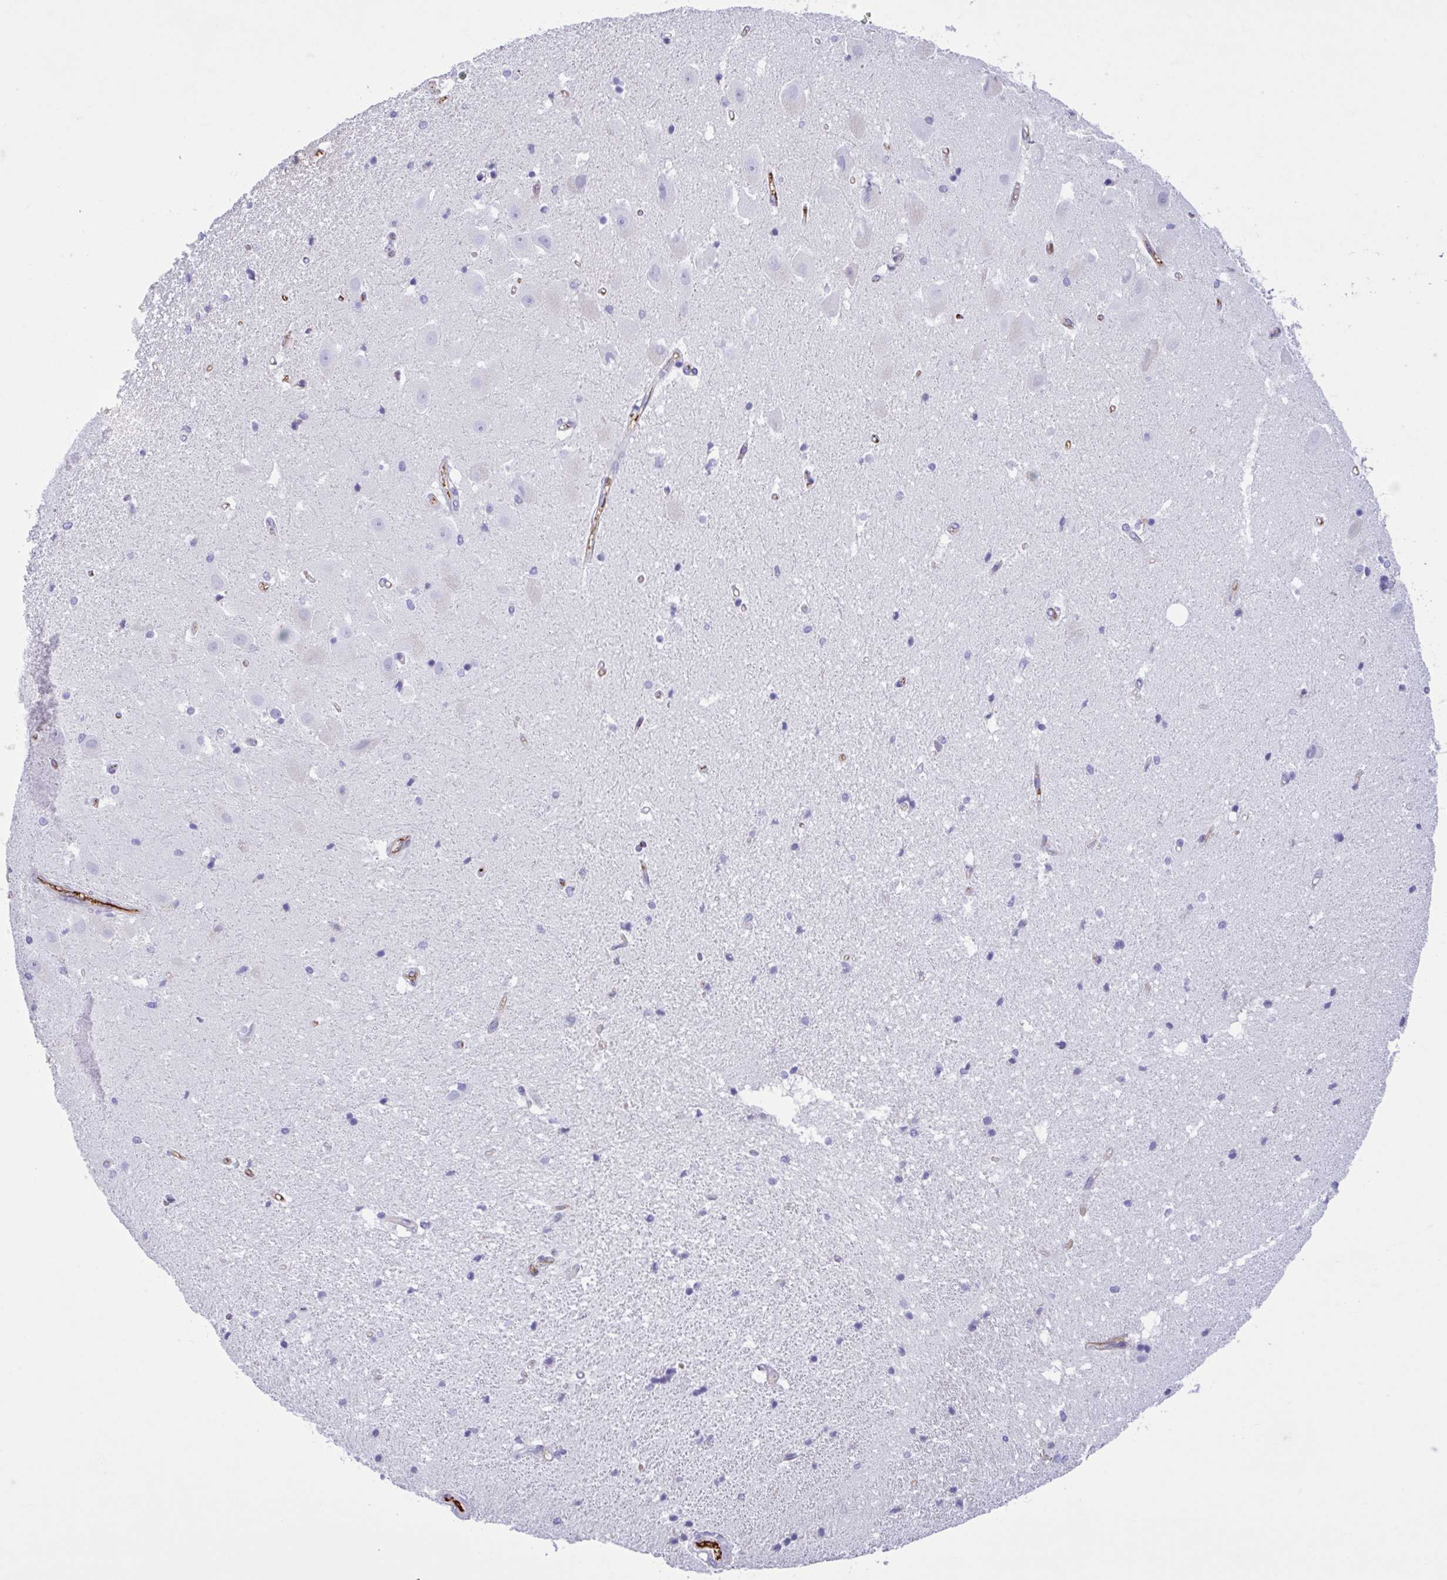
{"staining": {"intensity": "negative", "quantity": "none", "location": "none"}, "tissue": "hippocampus", "cell_type": "Glial cells", "image_type": "normal", "snomed": [{"axis": "morphology", "description": "Normal tissue, NOS"}, {"axis": "topography", "description": "Hippocampus"}], "caption": "This is an immunohistochemistry (IHC) image of normal hippocampus. There is no positivity in glial cells.", "gene": "LARGE2", "patient": {"sex": "male", "age": 63}}